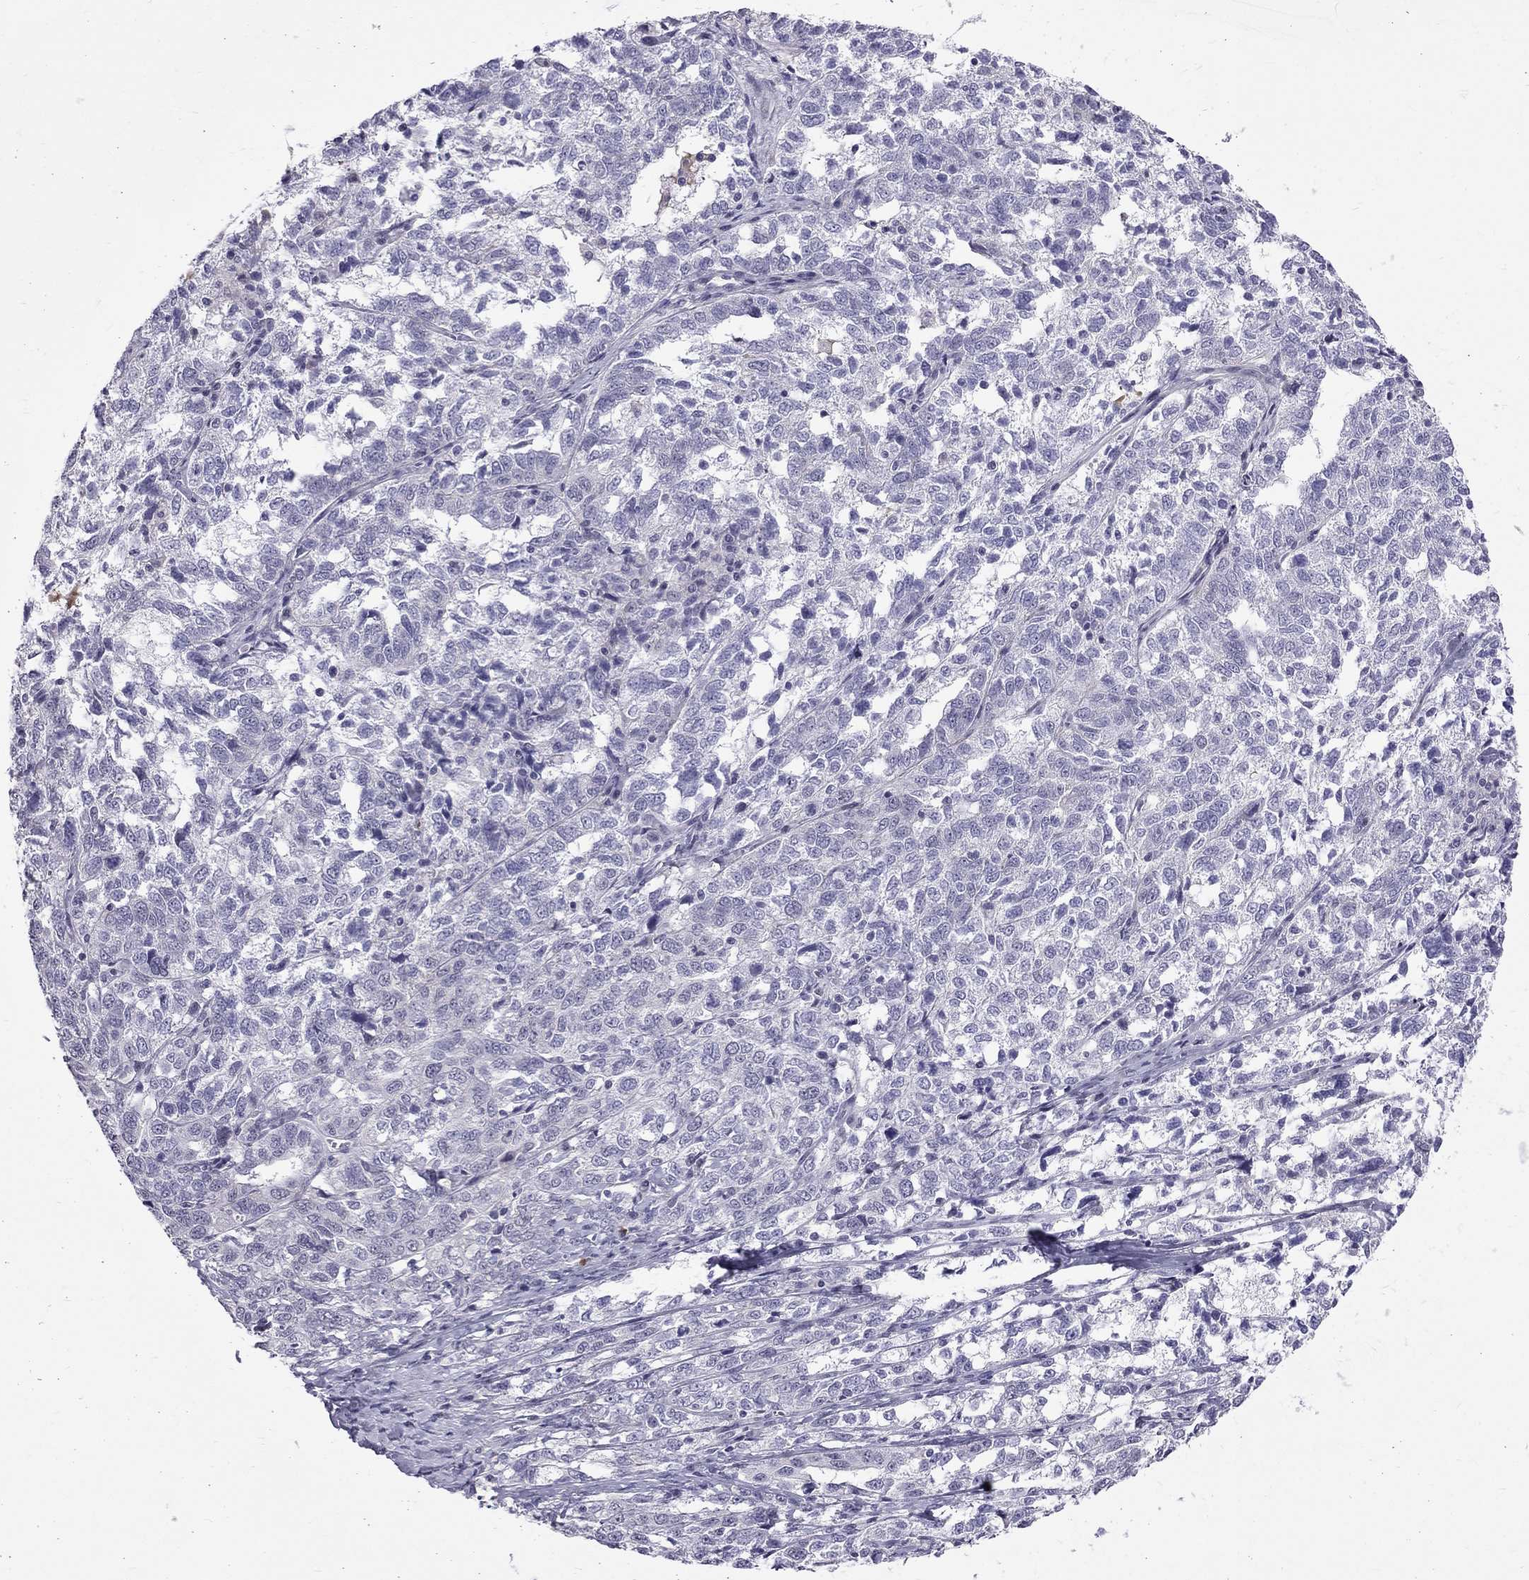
{"staining": {"intensity": "negative", "quantity": "none", "location": "none"}, "tissue": "ovarian cancer", "cell_type": "Tumor cells", "image_type": "cancer", "snomed": [{"axis": "morphology", "description": "Cystadenocarcinoma, serous, NOS"}, {"axis": "topography", "description": "Ovary"}], "caption": "Tumor cells are negative for protein expression in human serous cystadenocarcinoma (ovarian).", "gene": "RTL9", "patient": {"sex": "female", "age": 71}}